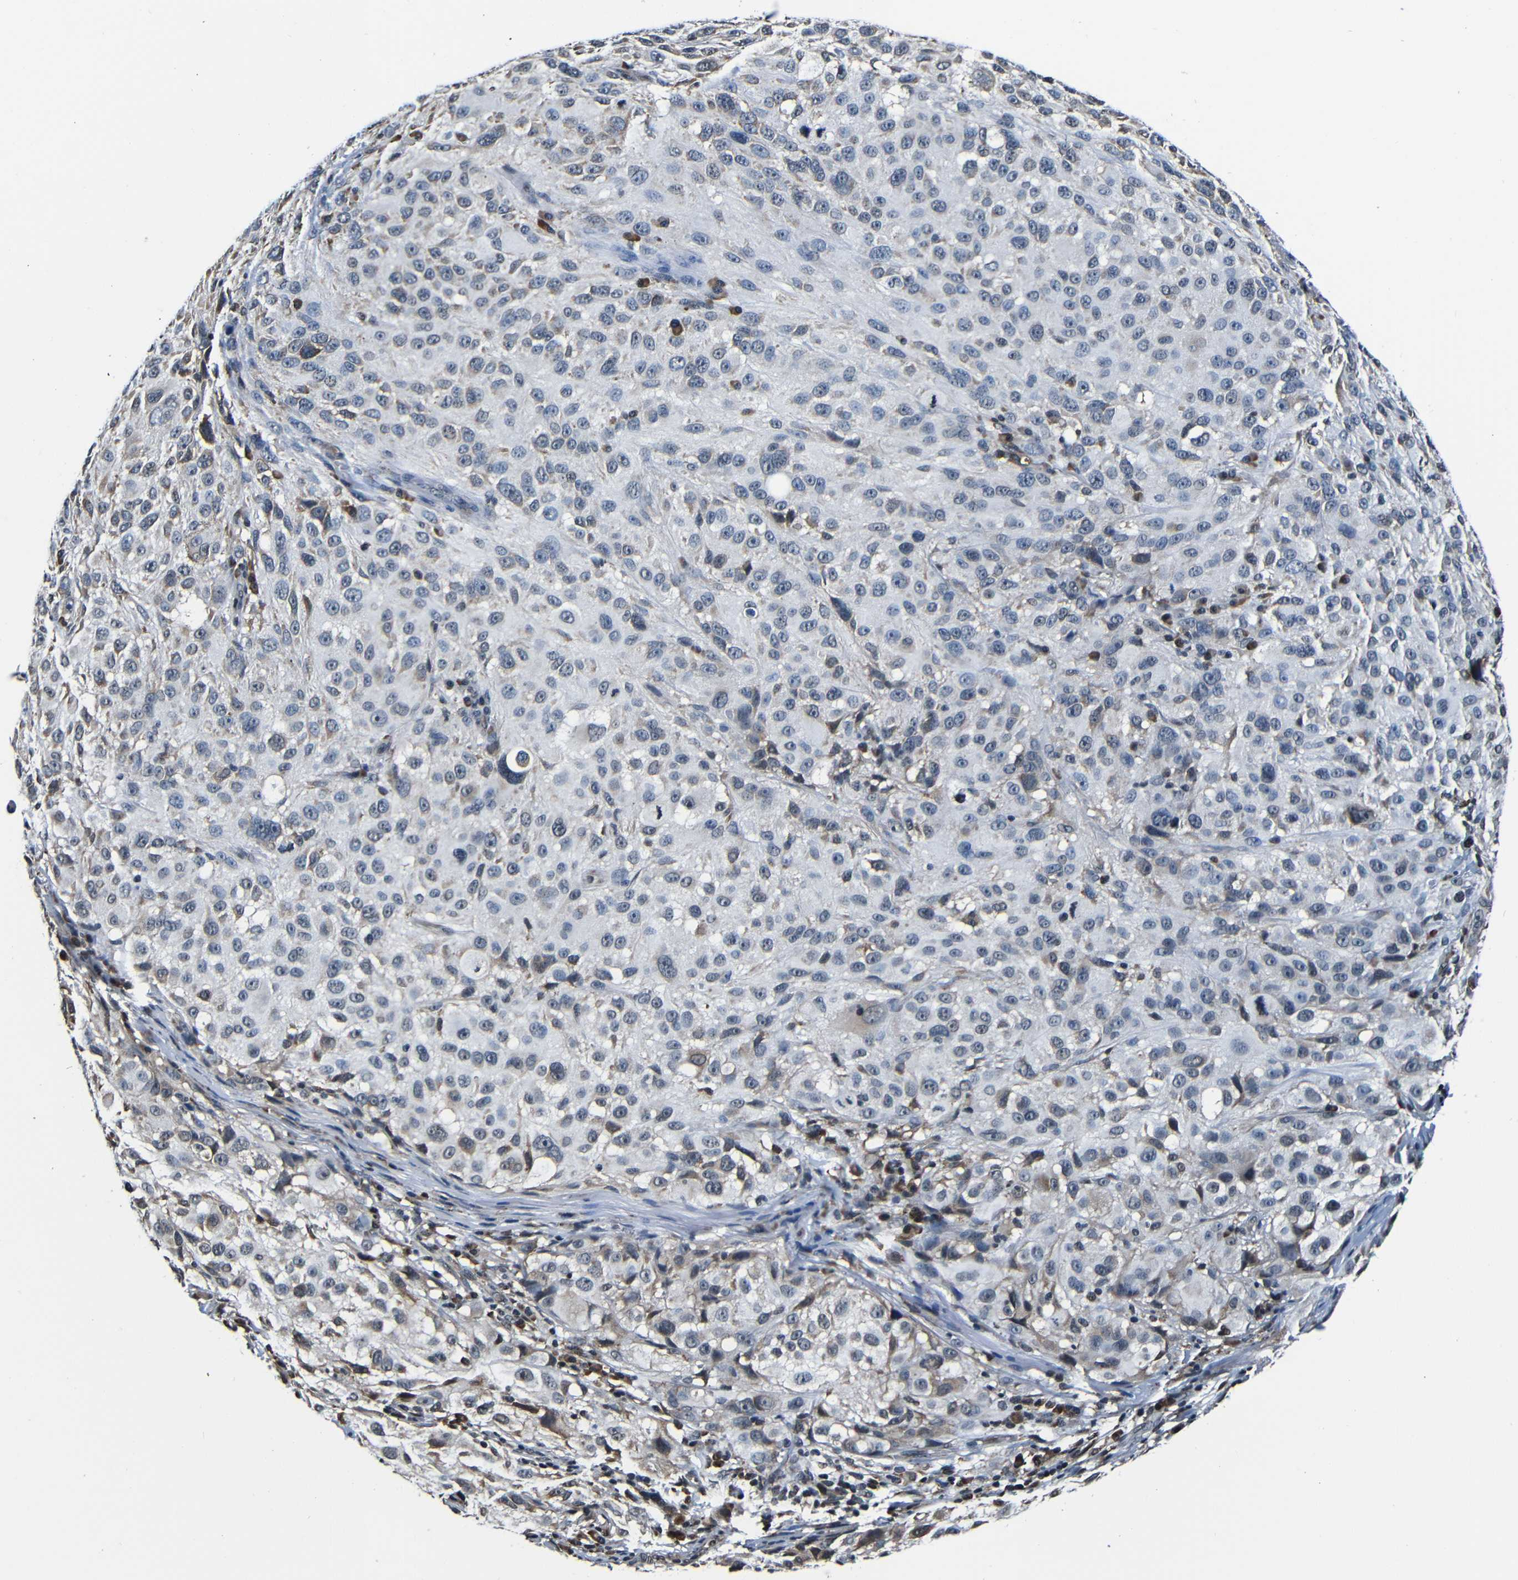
{"staining": {"intensity": "weak", "quantity": "<25%", "location": "cytoplasmic/membranous"}, "tissue": "melanoma", "cell_type": "Tumor cells", "image_type": "cancer", "snomed": [{"axis": "morphology", "description": "Necrosis, NOS"}, {"axis": "morphology", "description": "Malignant melanoma, NOS"}, {"axis": "topography", "description": "Skin"}], "caption": "A high-resolution histopathology image shows IHC staining of malignant melanoma, which exhibits no significant positivity in tumor cells.", "gene": "NCBP3", "patient": {"sex": "female", "age": 87}}